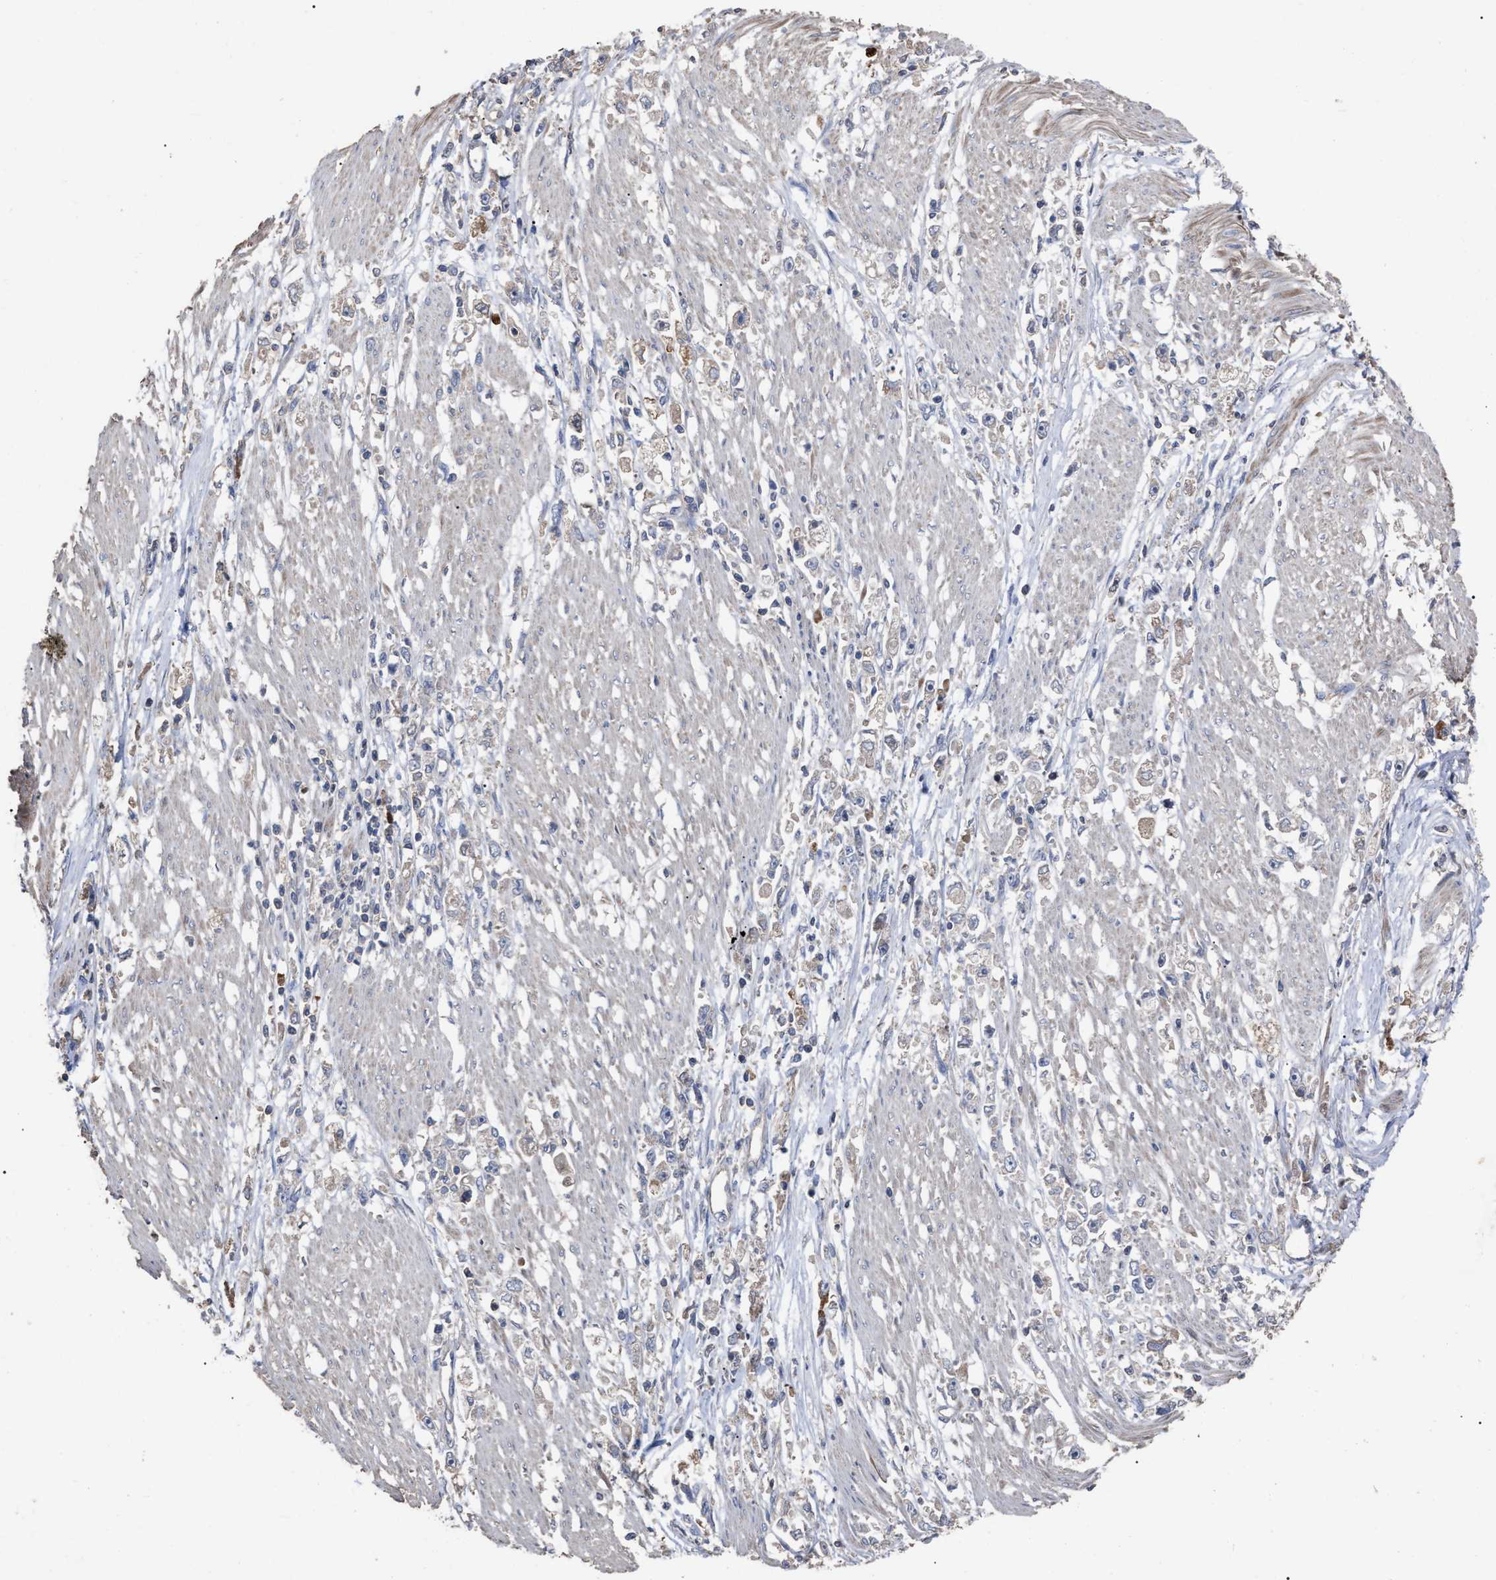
{"staining": {"intensity": "weak", "quantity": "<25%", "location": "cytoplasmic/membranous"}, "tissue": "stomach cancer", "cell_type": "Tumor cells", "image_type": "cancer", "snomed": [{"axis": "morphology", "description": "Adenocarcinoma, NOS"}, {"axis": "topography", "description": "Stomach"}], "caption": "Tumor cells are negative for brown protein staining in stomach cancer.", "gene": "BTN2A1", "patient": {"sex": "female", "age": 59}}